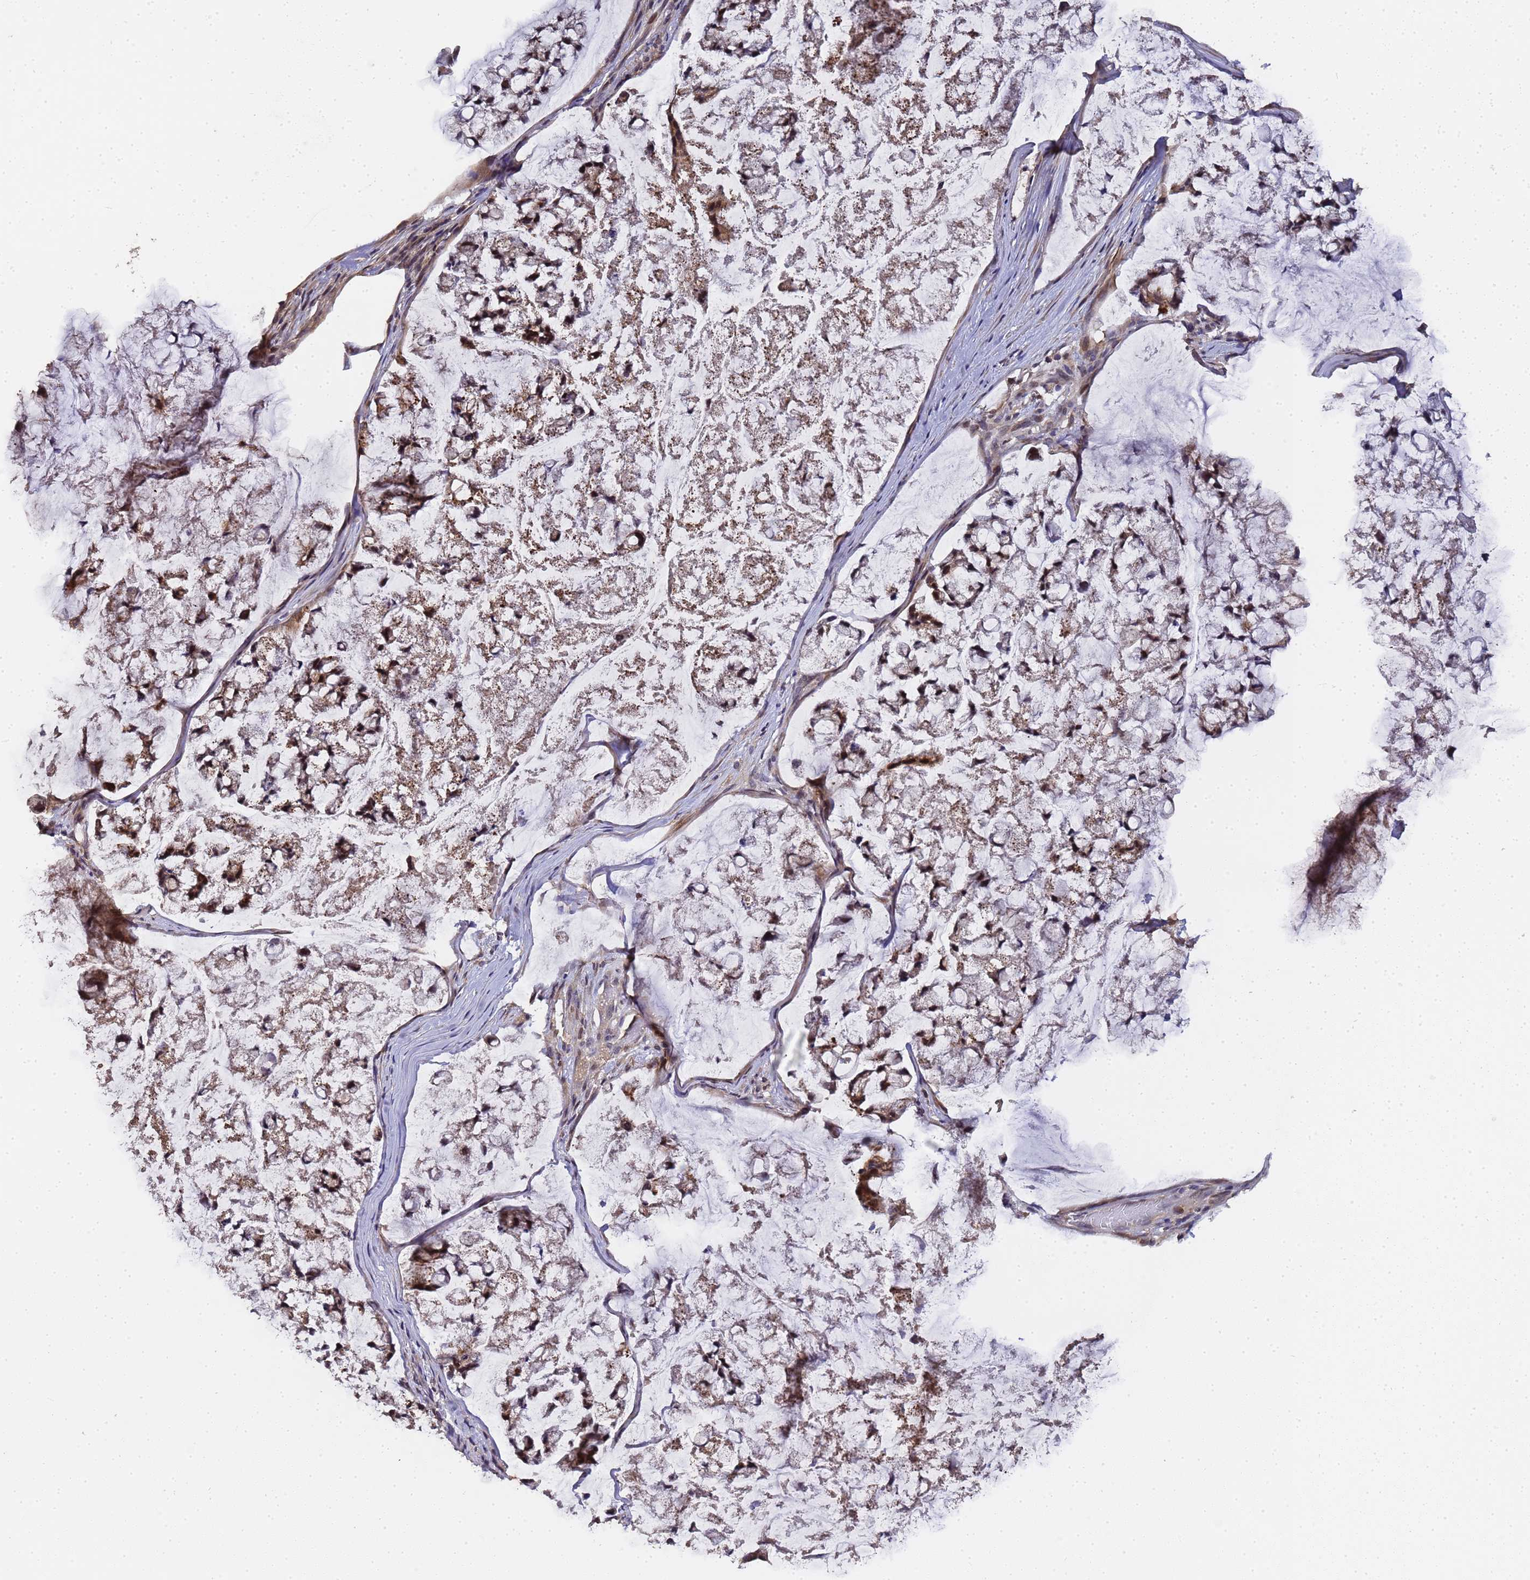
{"staining": {"intensity": "moderate", "quantity": ">75%", "location": "cytoplasmic/membranous,nuclear"}, "tissue": "stomach cancer", "cell_type": "Tumor cells", "image_type": "cancer", "snomed": [{"axis": "morphology", "description": "Adenocarcinoma, NOS"}, {"axis": "topography", "description": "Stomach, lower"}], "caption": "Immunohistochemical staining of stomach cancer displays medium levels of moderate cytoplasmic/membranous and nuclear protein staining in approximately >75% of tumor cells.", "gene": "LGI4", "patient": {"sex": "male", "age": 67}}